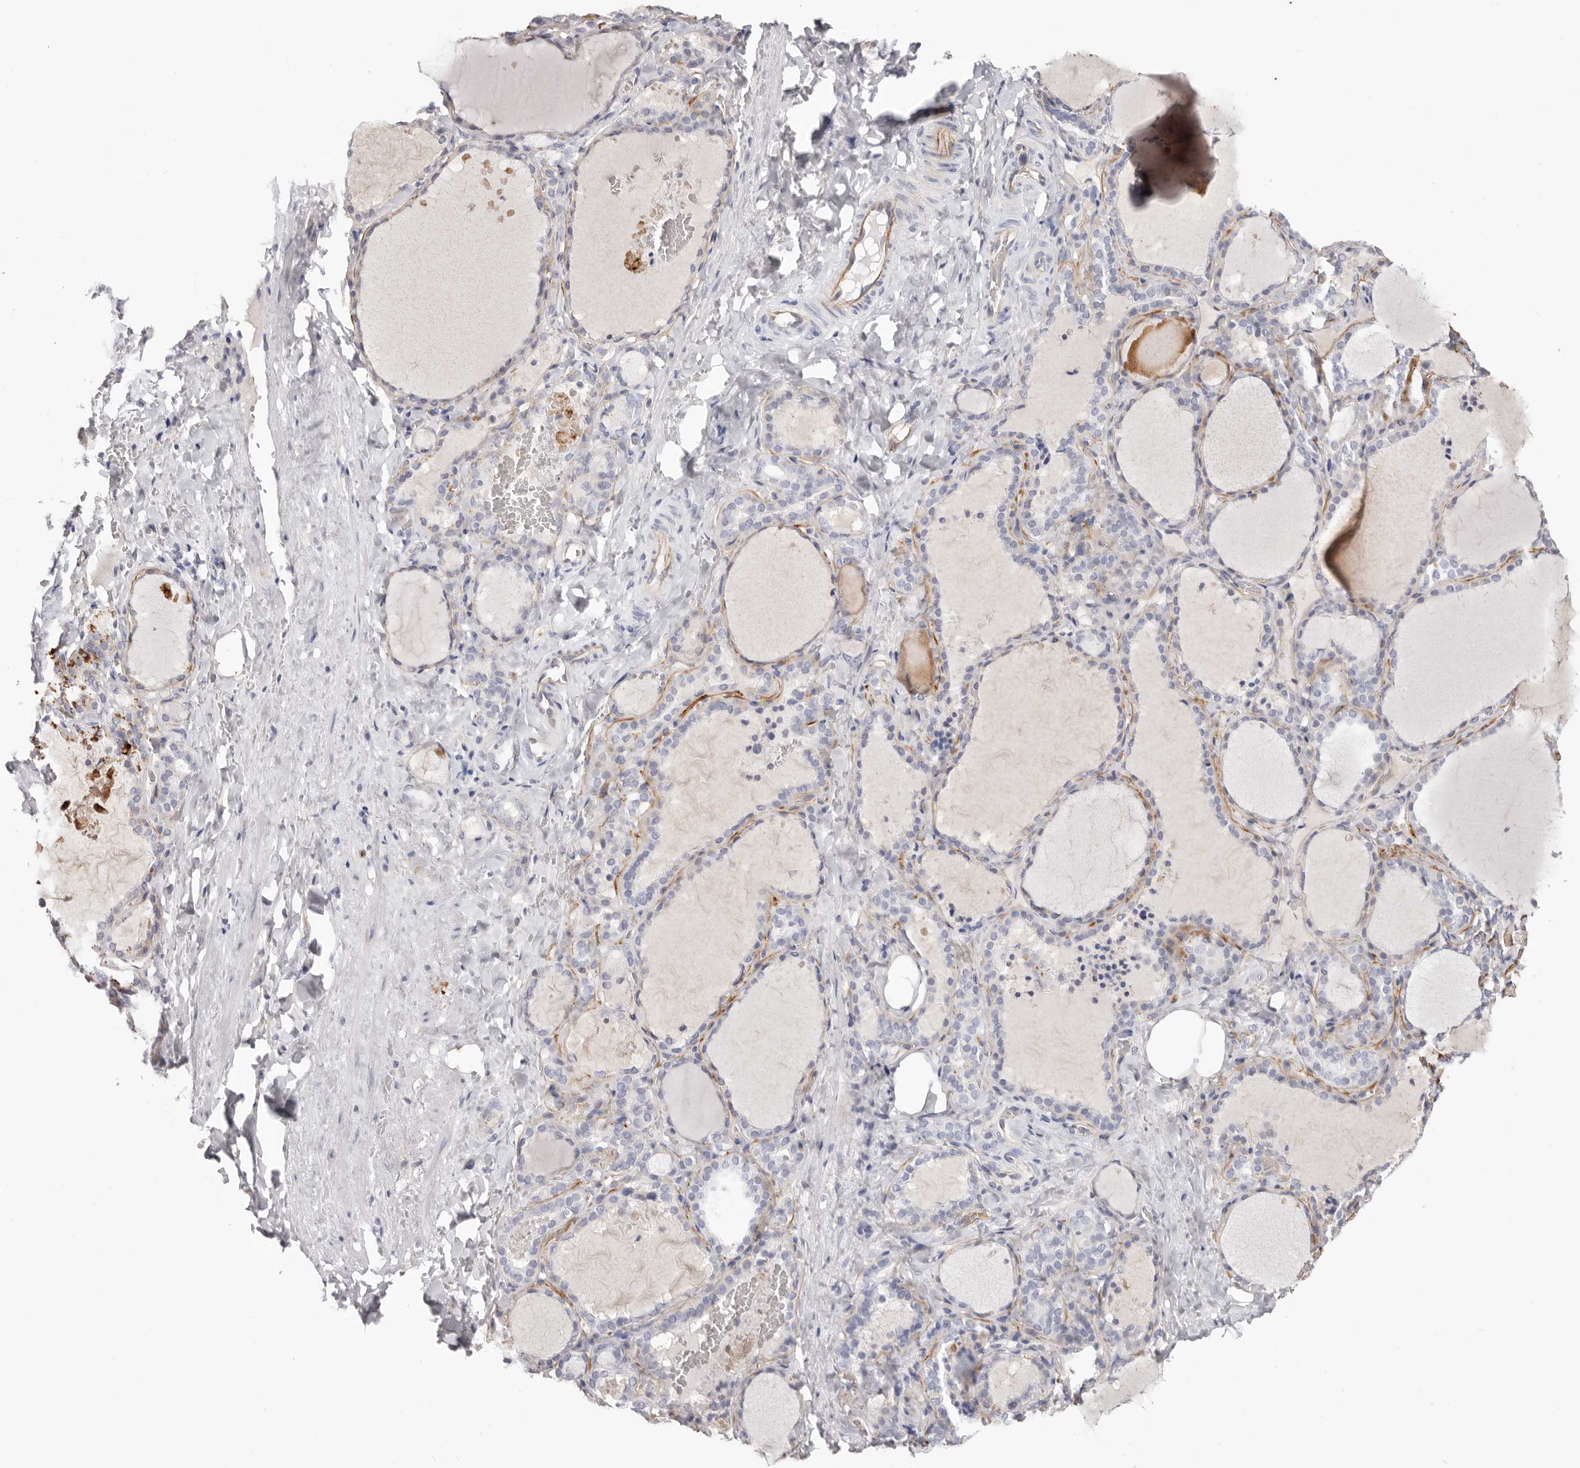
{"staining": {"intensity": "negative", "quantity": "none", "location": "none"}, "tissue": "thyroid gland", "cell_type": "Glandular cells", "image_type": "normal", "snomed": [{"axis": "morphology", "description": "Normal tissue, NOS"}, {"axis": "topography", "description": "Thyroid gland"}], "caption": "A high-resolution image shows immunohistochemistry (IHC) staining of unremarkable thyroid gland, which demonstrates no significant expression in glandular cells. (Stains: DAB immunohistochemistry (IHC) with hematoxylin counter stain, Microscopy: brightfield microscopy at high magnification).", "gene": "PKDCC", "patient": {"sex": "female", "age": 22}}